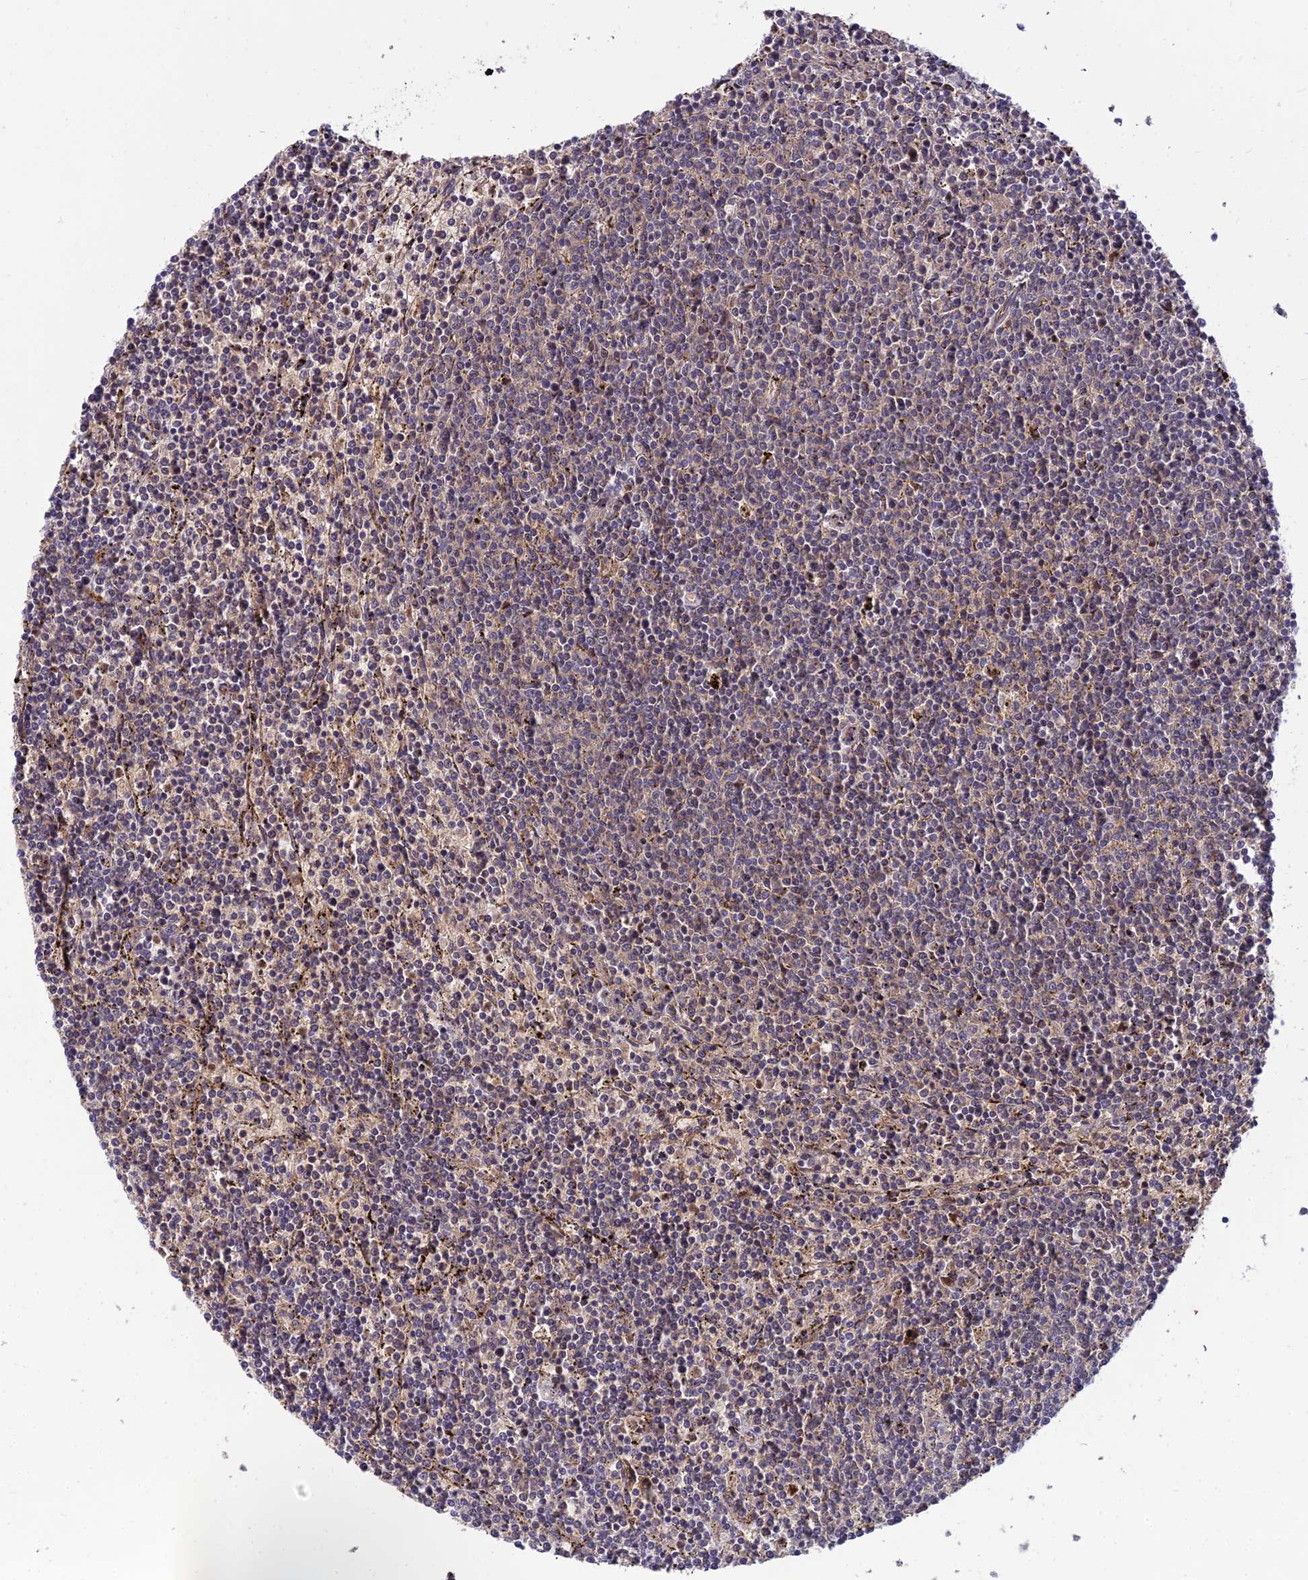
{"staining": {"intensity": "weak", "quantity": "25%-75%", "location": "cytoplasmic/membranous"}, "tissue": "lymphoma", "cell_type": "Tumor cells", "image_type": "cancer", "snomed": [{"axis": "morphology", "description": "Malignant lymphoma, non-Hodgkin's type, Low grade"}, {"axis": "topography", "description": "Spleen"}], "caption": "The immunohistochemical stain labels weak cytoplasmic/membranous staining in tumor cells of low-grade malignant lymphoma, non-Hodgkin's type tissue. Ihc stains the protein of interest in brown and the nuclei are stained blue.", "gene": "NPY", "patient": {"sex": "female", "age": 50}}